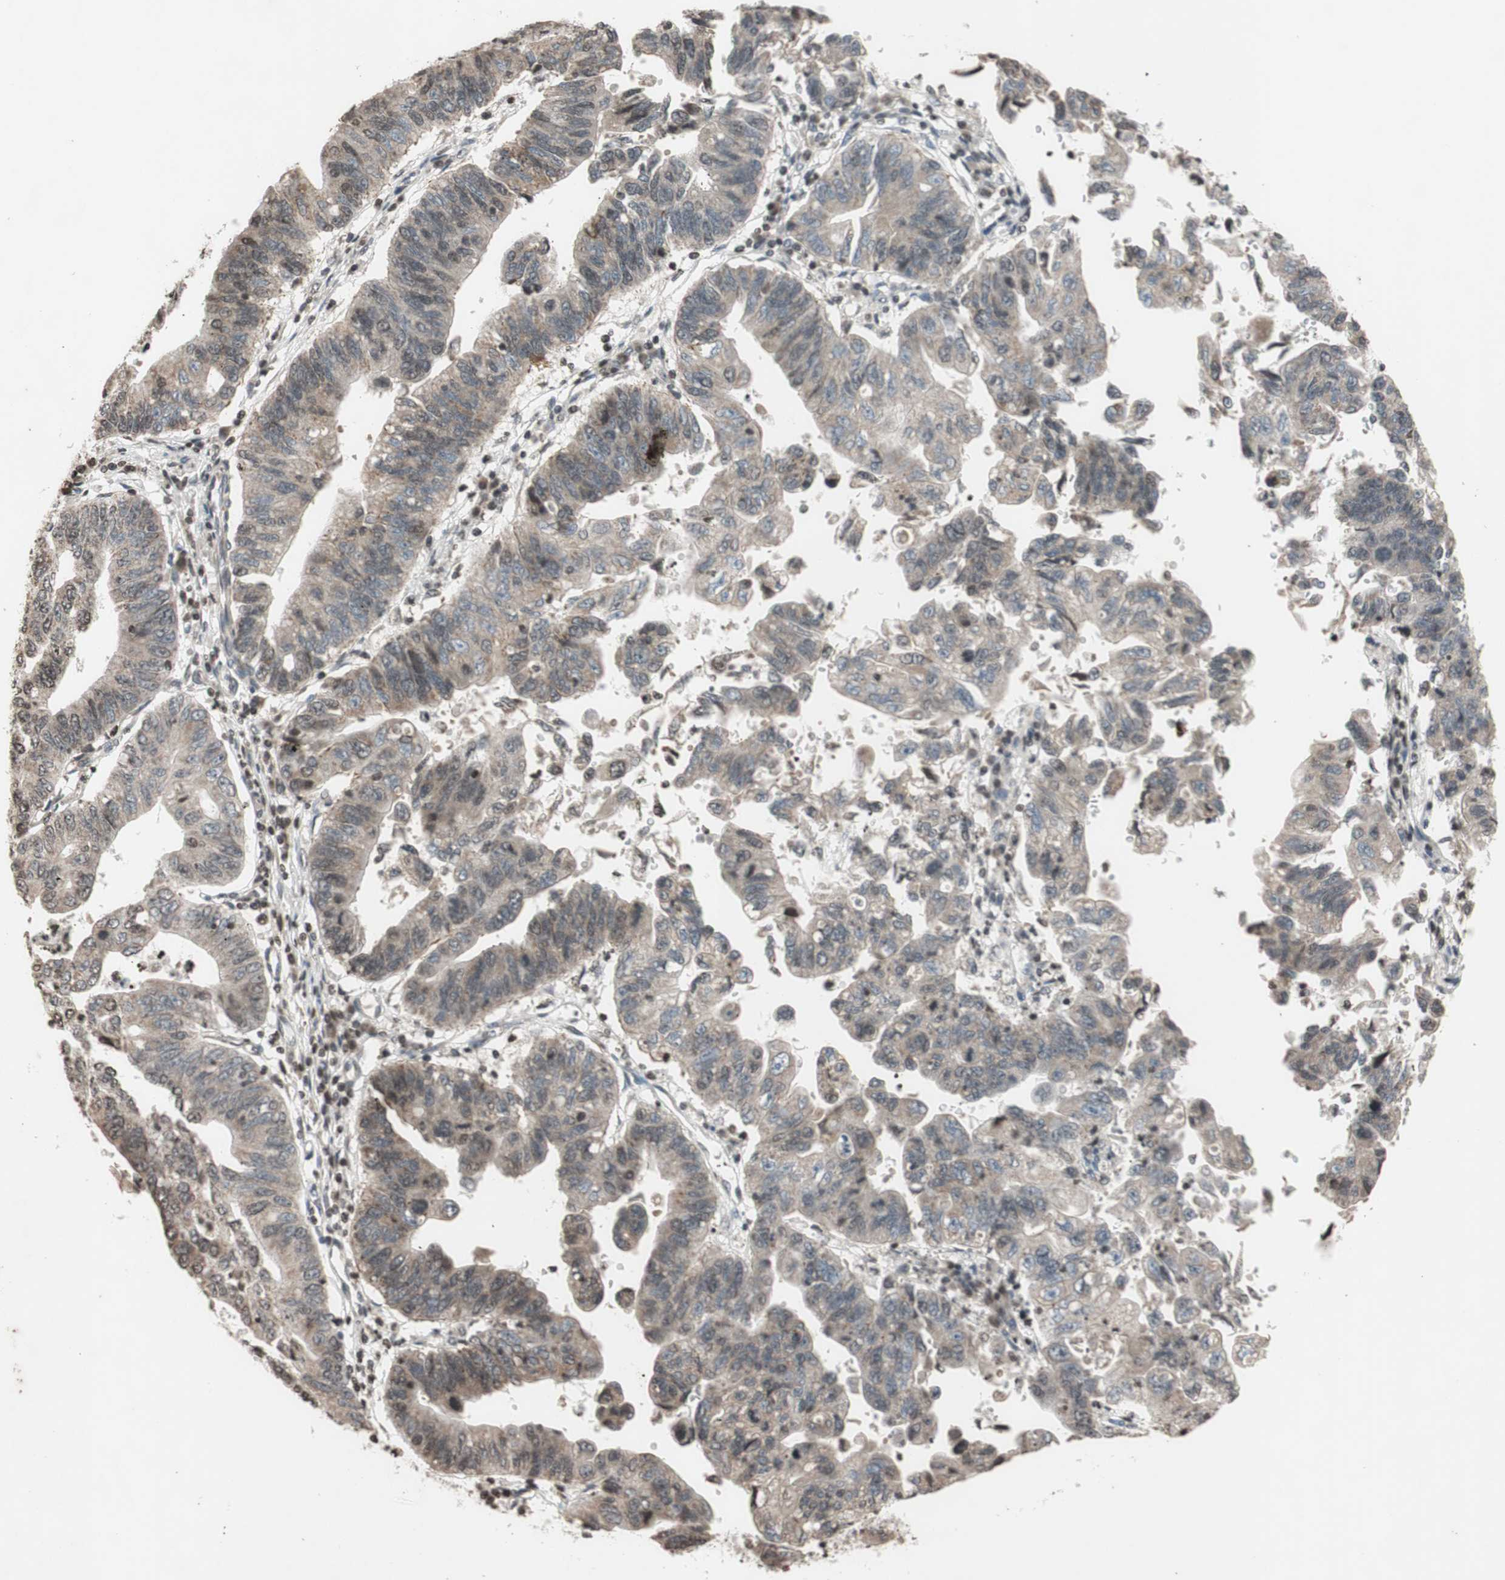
{"staining": {"intensity": "weak", "quantity": "25%-75%", "location": "cytoplasmic/membranous,nuclear"}, "tissue": "stomach cancer", "cell_type": "Tumor cells", "image_type": "cancer", "snomed": [{"axis": "morphology", "description": "Adenocarcinoma, NOS"}, {"axis": "topography", "description": "Stomach"}], "caption": "Immunohistochemical staining of human stomach adenocarcinoma reveals weak cytoplasmic/membranous and nuclear protein expression in approximately 25%-75% of tumor cells.", "gene": "MCM6", "patient": {"sex": "male", "age": 59}}